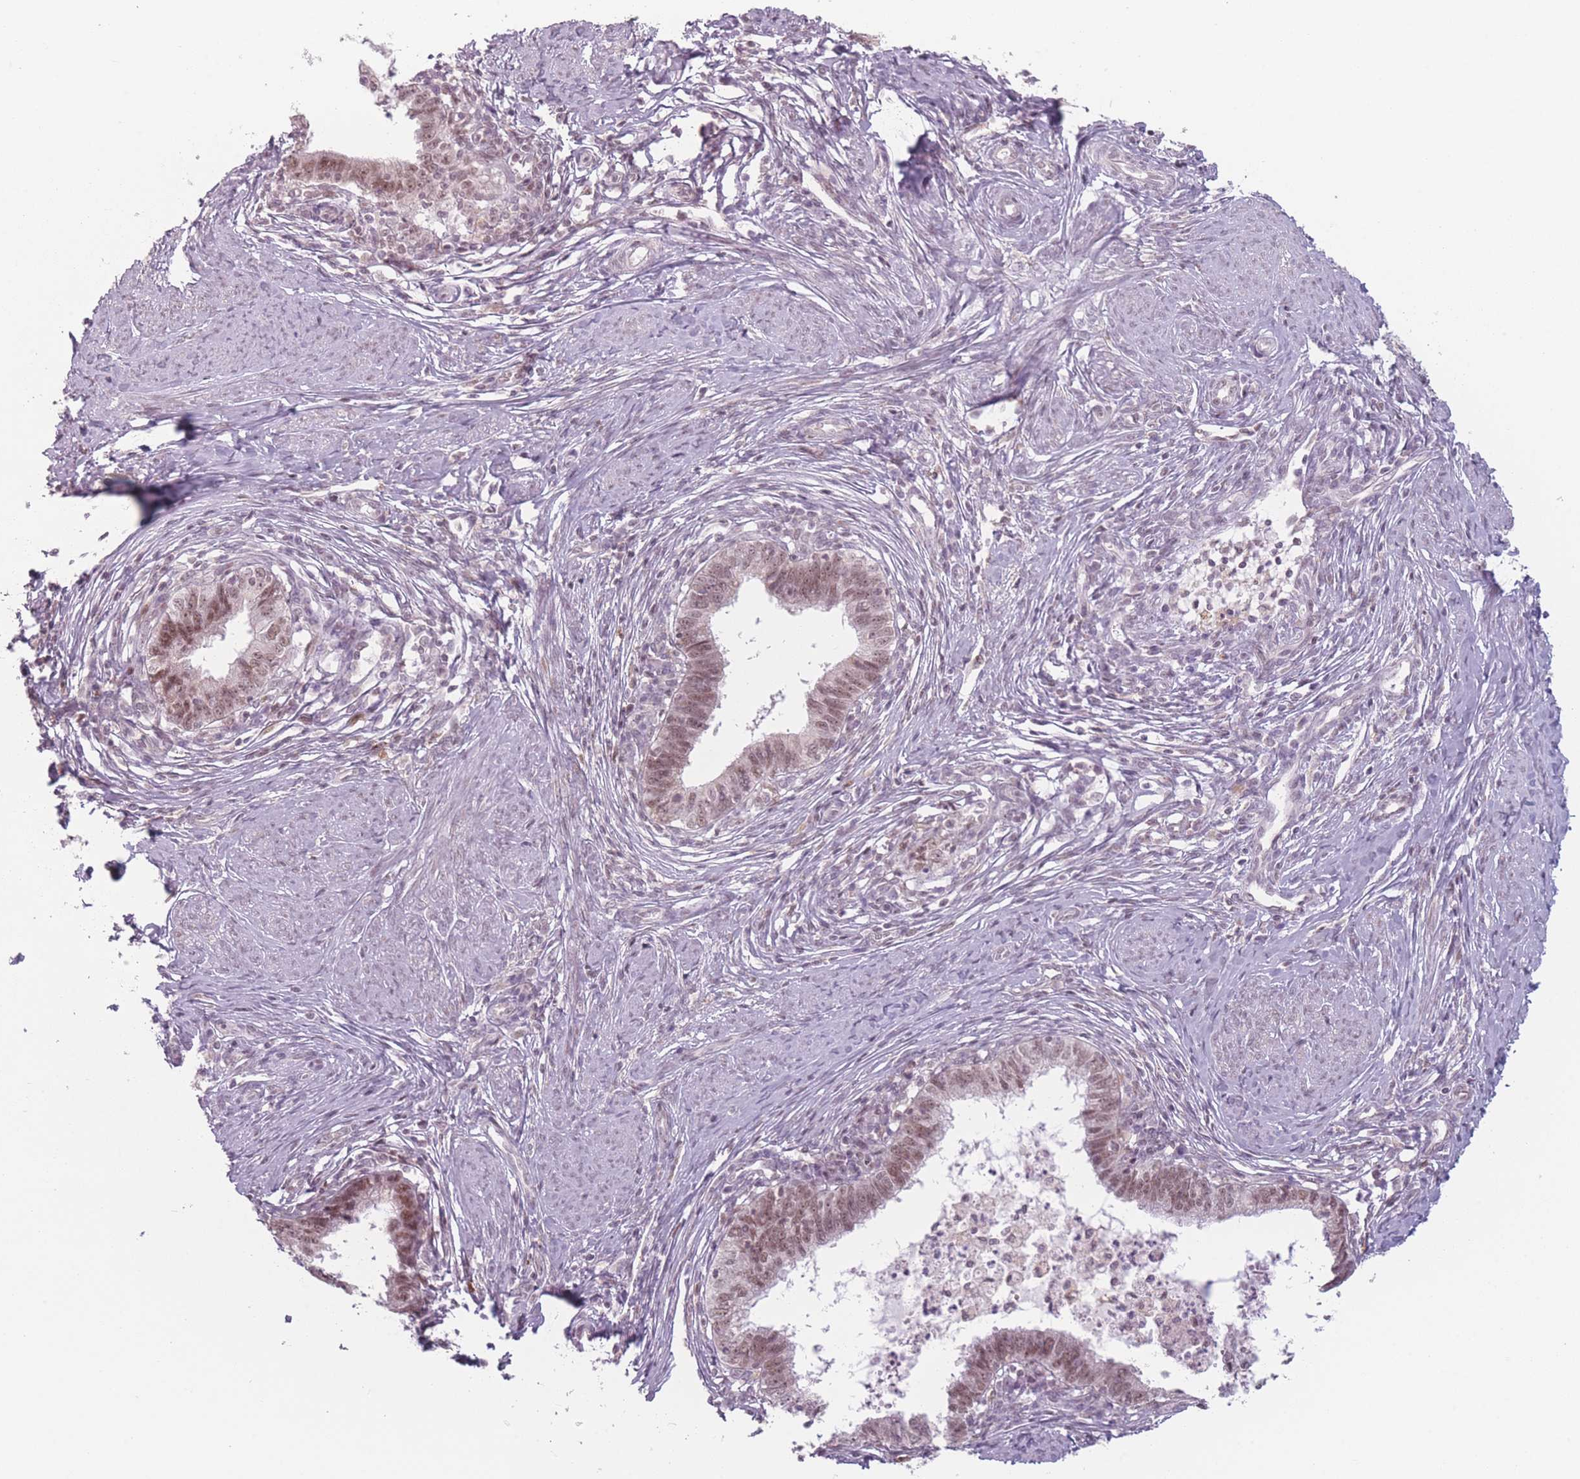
{"staining": {"intensity": "moderate", "quantity": ">75%", "location": "nuclear"}, "tissue": "cervical cancer", "cell_type": "Tumor cells", "image_type": "cancer", "snomed": [{"axis": "morphology", "description": "Adenocarcinoma, NOS"}, {"axis": "topography", "description": "Cervix"}], "caption": "The photomicrograph reveals immunohistochemical staining of adenocarcinoma (cervical). There is moderate nuclear staining is appreciated in approximately >75% of tumor cells.", "gene": "OR10C1", "patient": {"sex": "female", "age": 36}}